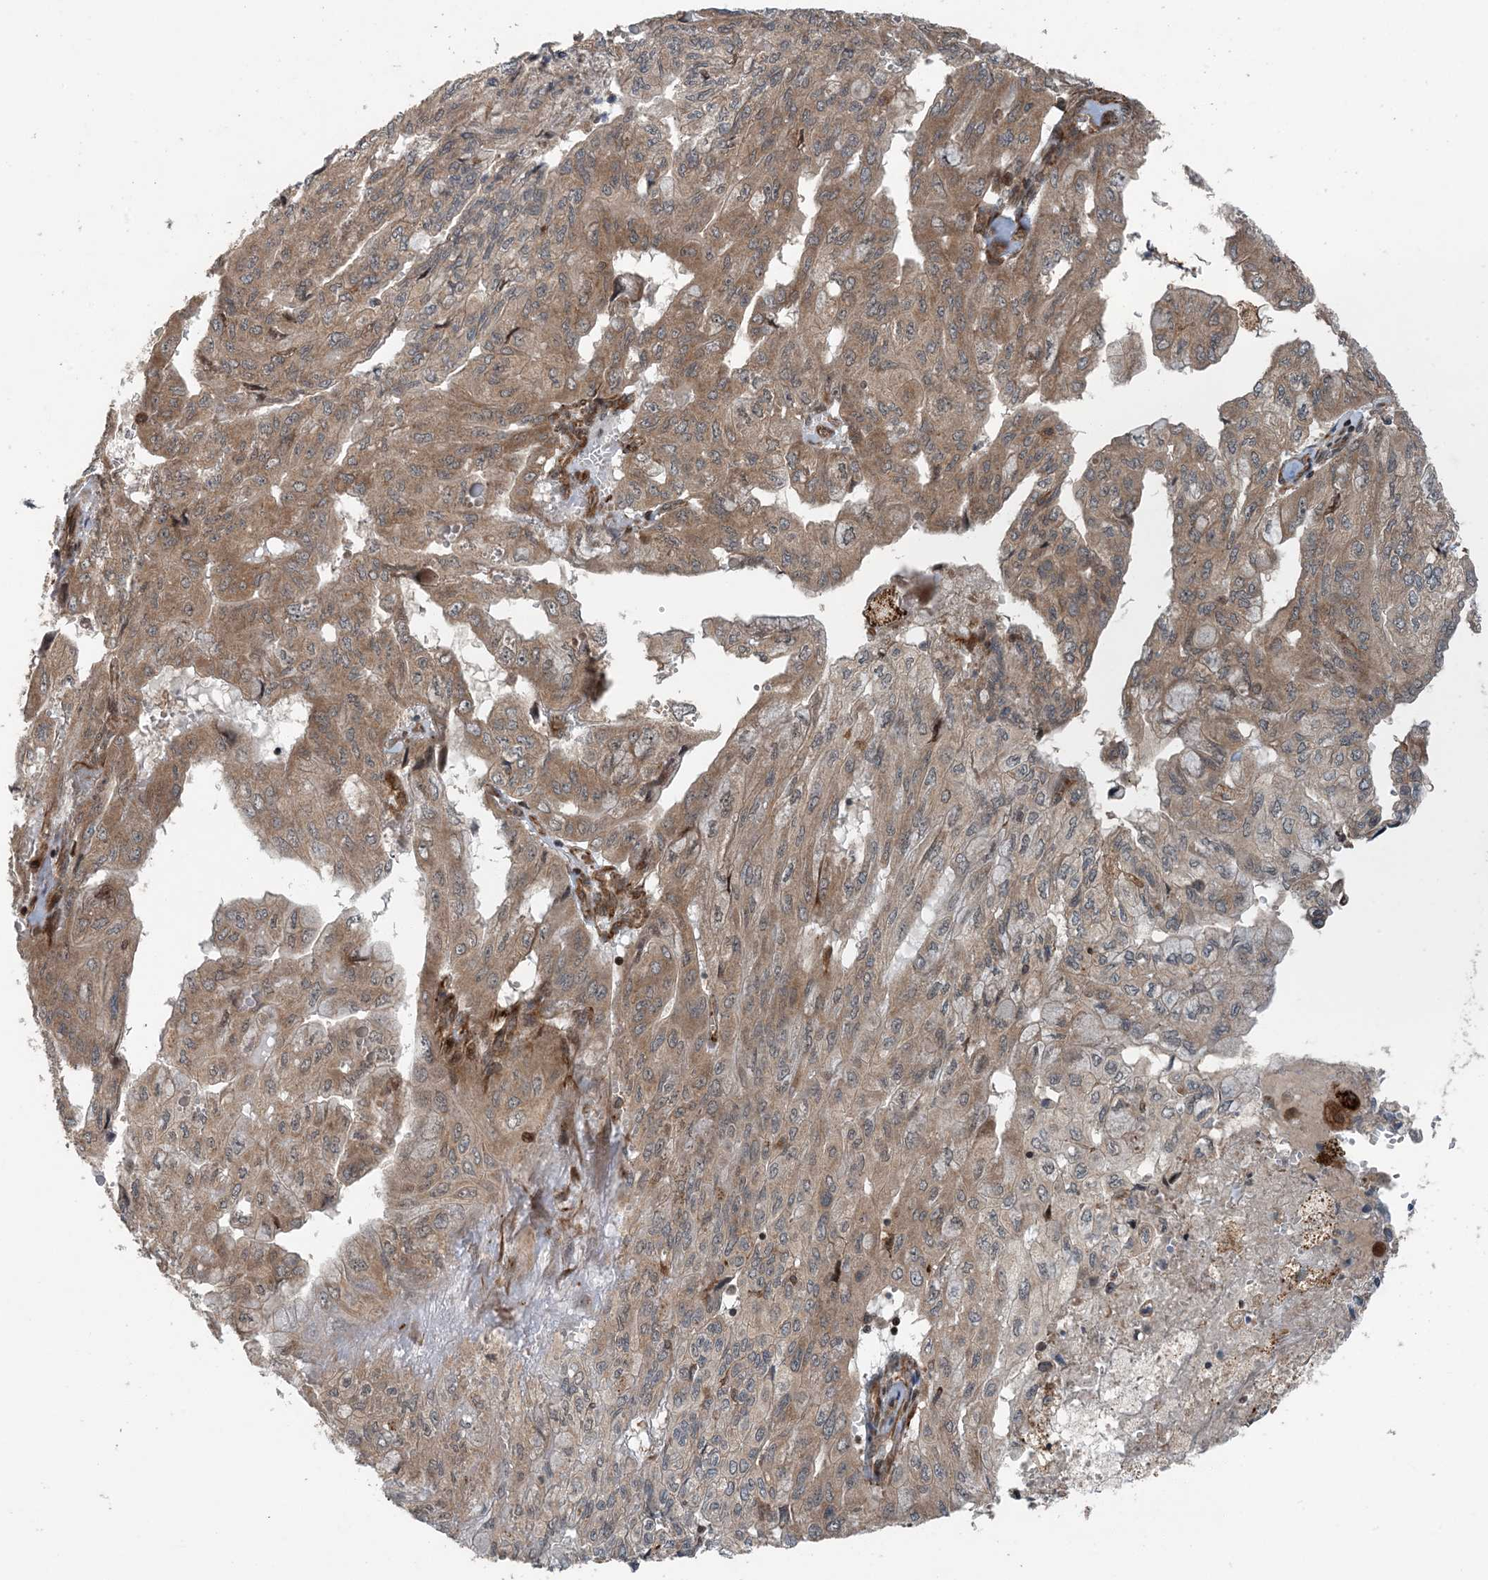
{"staining": {"intensity": "moderate", "quantity": ">75%", "location": "cytoplasmic/membranous"}, "tissue": "pancreatic cancer", "cell_type": "Tumor cells", "image_type": "cancer", "snomed": [{"axis": "morphology", "description": "Adenocarcinoma, NOS"}, {"axis": "topography", "description": "Pancreas"}], "caption": "An image of human pancreatic adenocarcinoma stained for a protein reveals moderate cytoplasmic/membranous brown staining in tumor cells.", "gene": "EDEM2", "patient": {"sex": "male", "age": 51}}